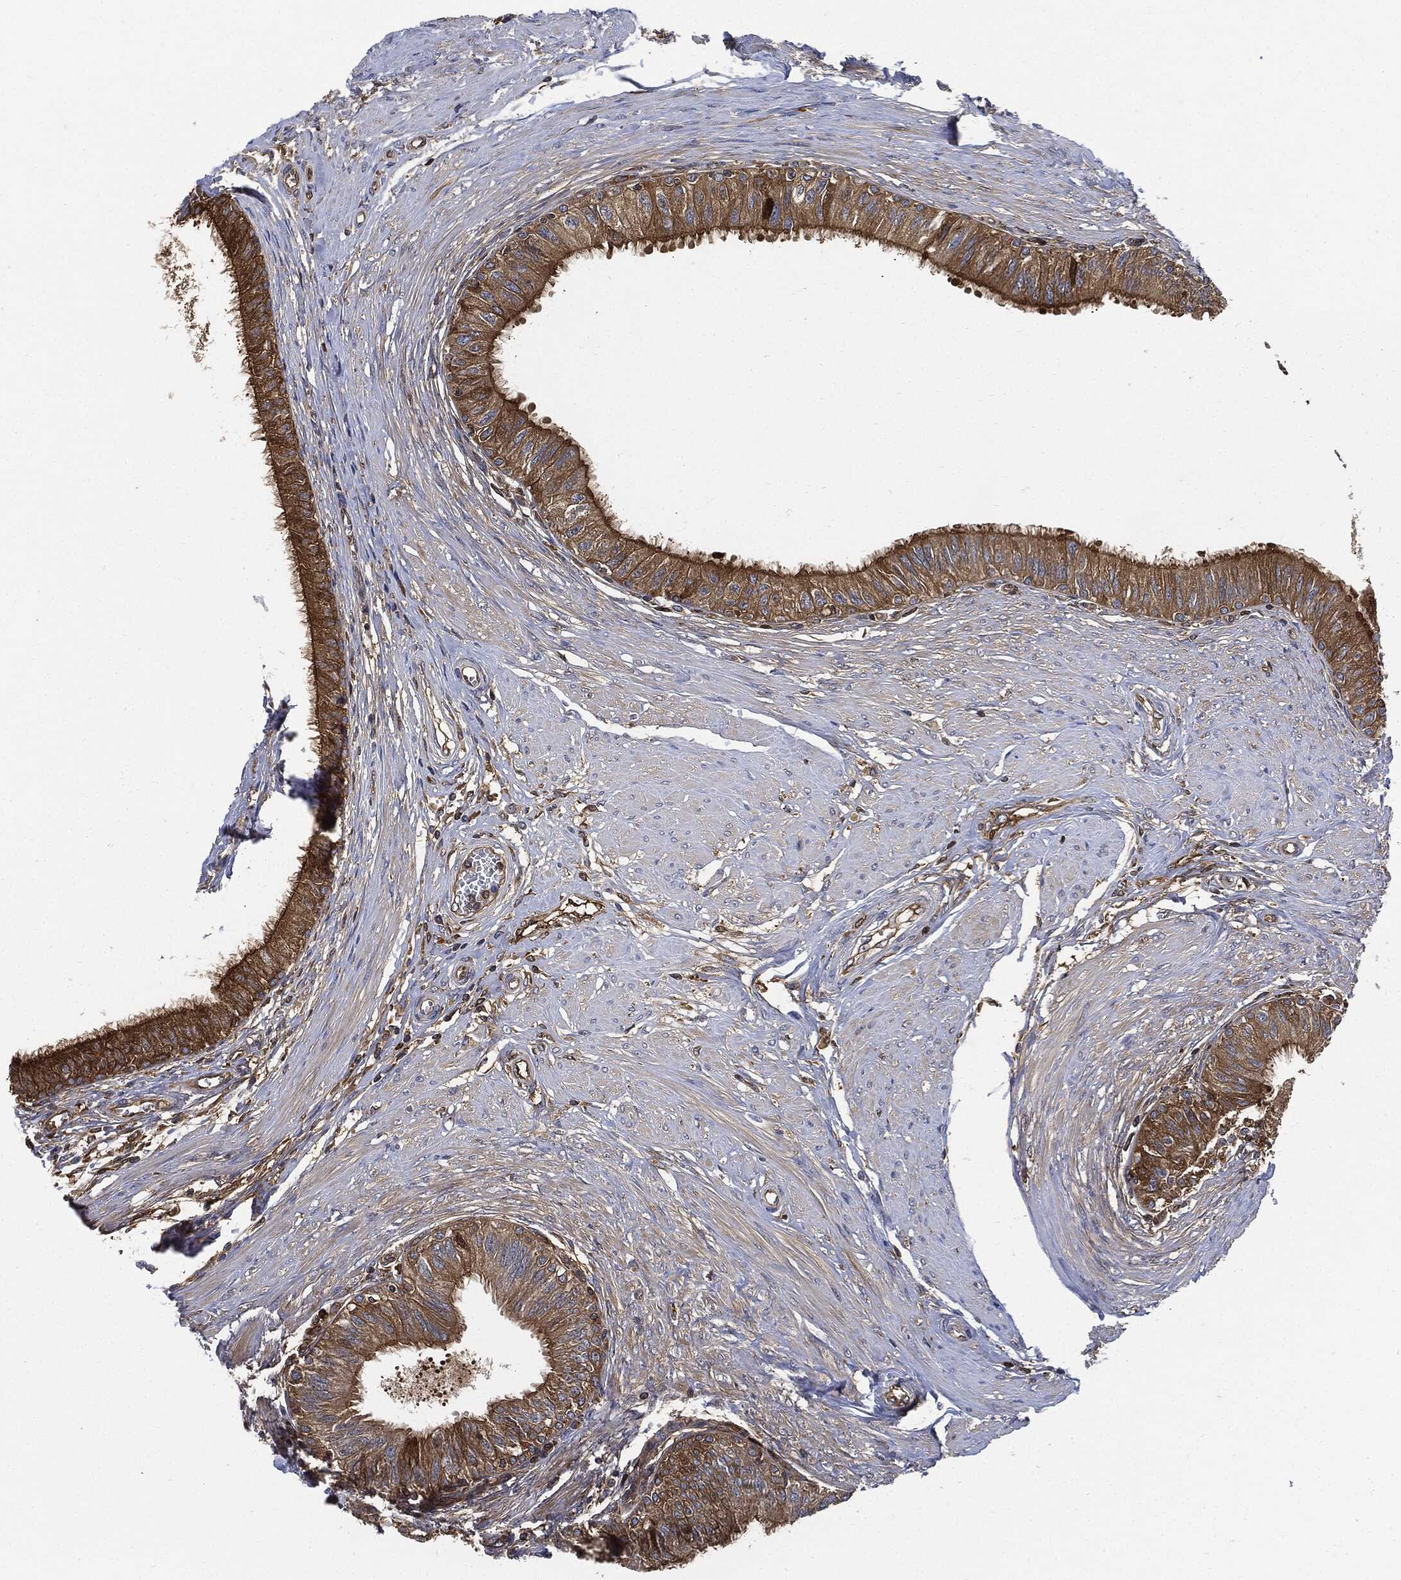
{"staining": {"intensity": "moderate", "quantity": ">75%", "location": "cytoplasmic/membranous"}, "tissue": "epididymis", "cell_type": "Glandular cells", "image_type": "normal", "snomed": [{"axis": "morphology", "description": "Normal tissue, NOS"}, {"axis": "morphology", "description": "Seminoma, NOS"}, {"axis": "topography", "description": "Testis"}, {"axis": "topography", "description": "Epididymis"}], "caption": "A brown stain highlights moderate cytoplasmic/membranous staining of a protein in glandular cells of normal epididymis. Nuclei are stained in blue.", "gene": "XPNPEP1", "patient": {"sex": "male", "age": 61}}